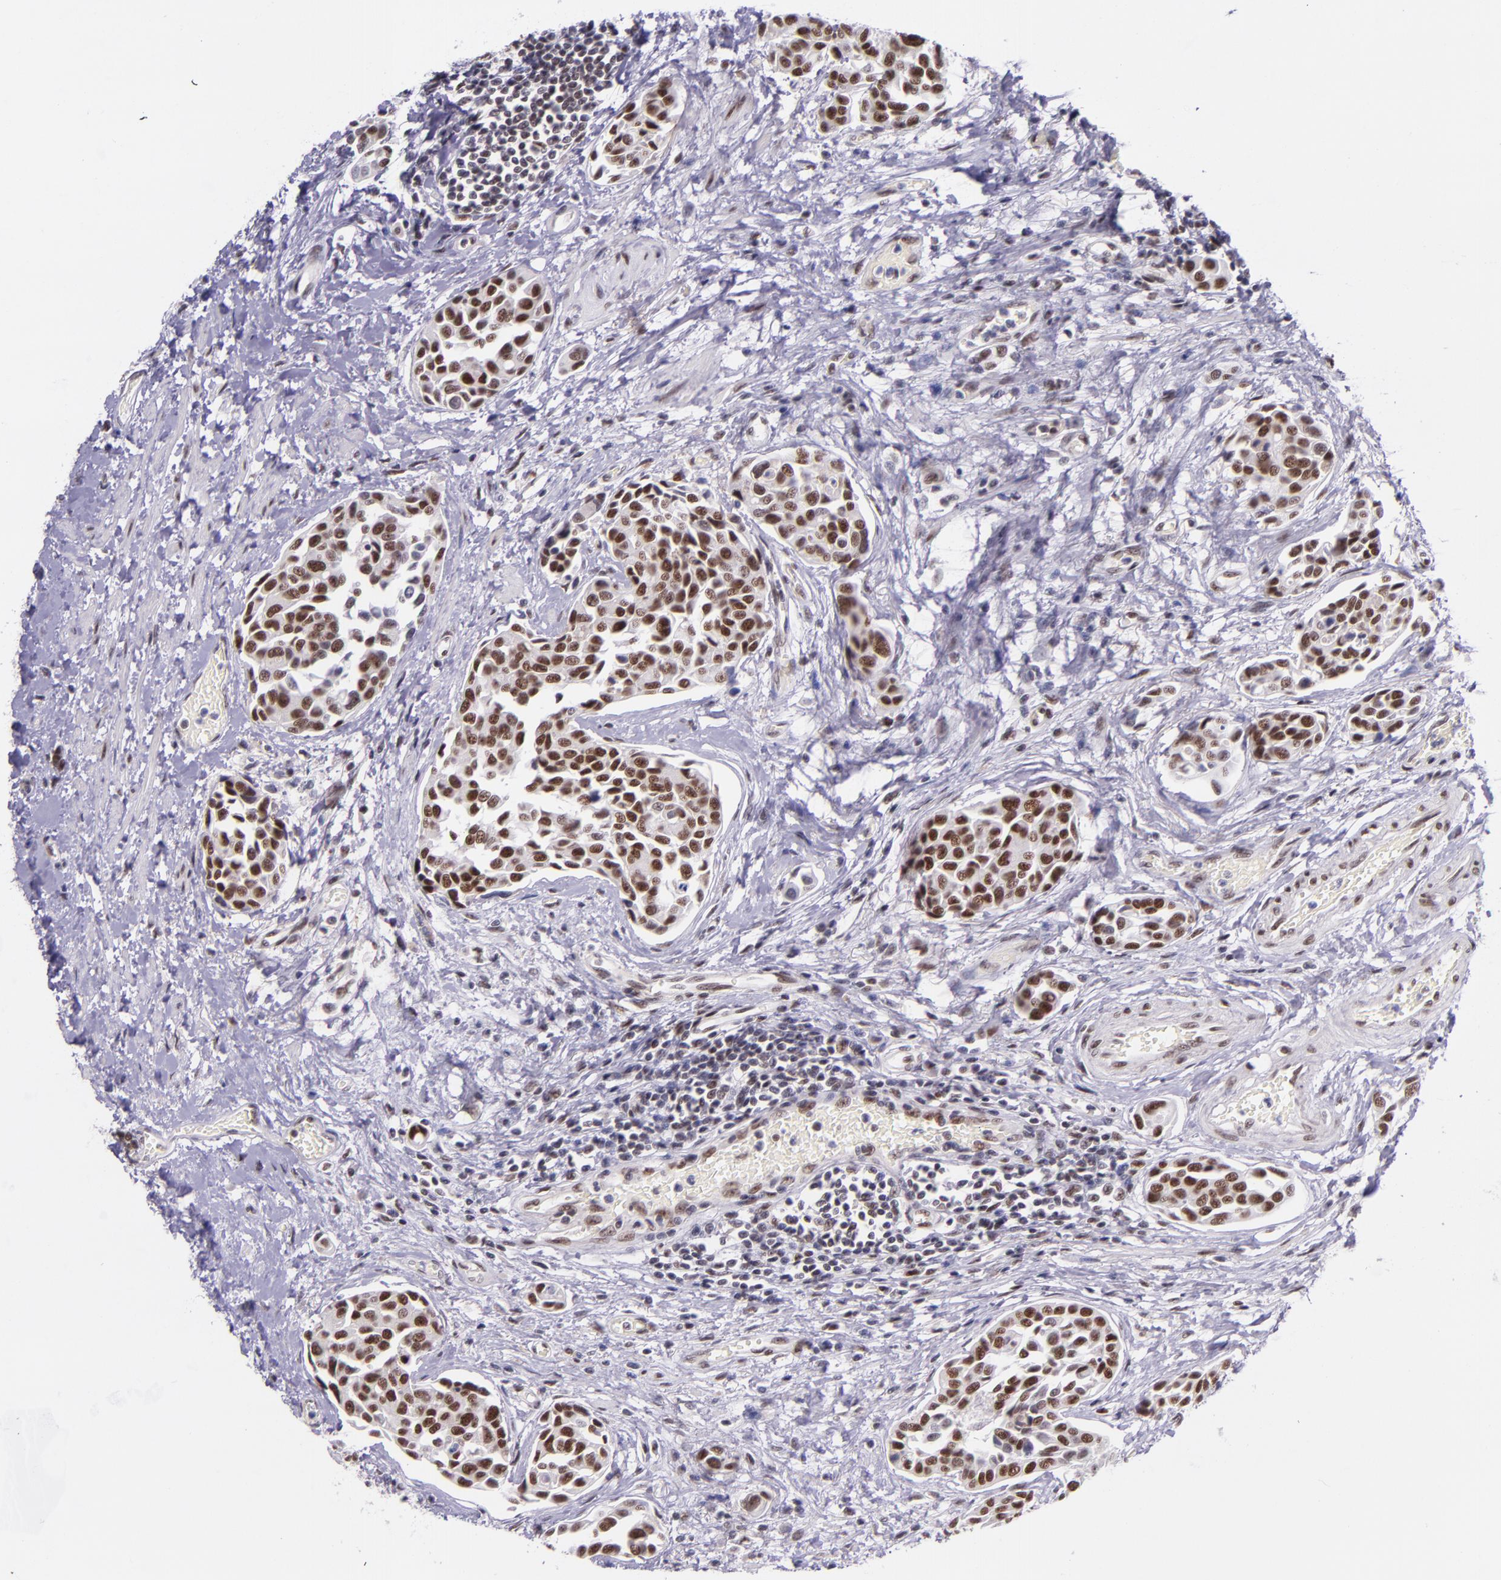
{"staining": {"intensity": "moderate", "quantity": ">75%", "location": "nuclear"}, "tissue": "urothelial cancer", "cell_type": "Tumor cells", "image_type": "cancer", "snomed": [{"axis": "morphology", "description": "Urothelial carcinoma, High grade"}, {"axis": "topography", "description": "Urinary bladder"}], "caption": "Urothelial cancer stained with DAB immunohistochemistry shows medium levels of moderate nuclear staining in approximately >75% of tumor cells. The protein is shown in brown color, while the nuclei are stained blue.", "gene": "GPKOW", "patient": {"sex": "male", "age": 78}}